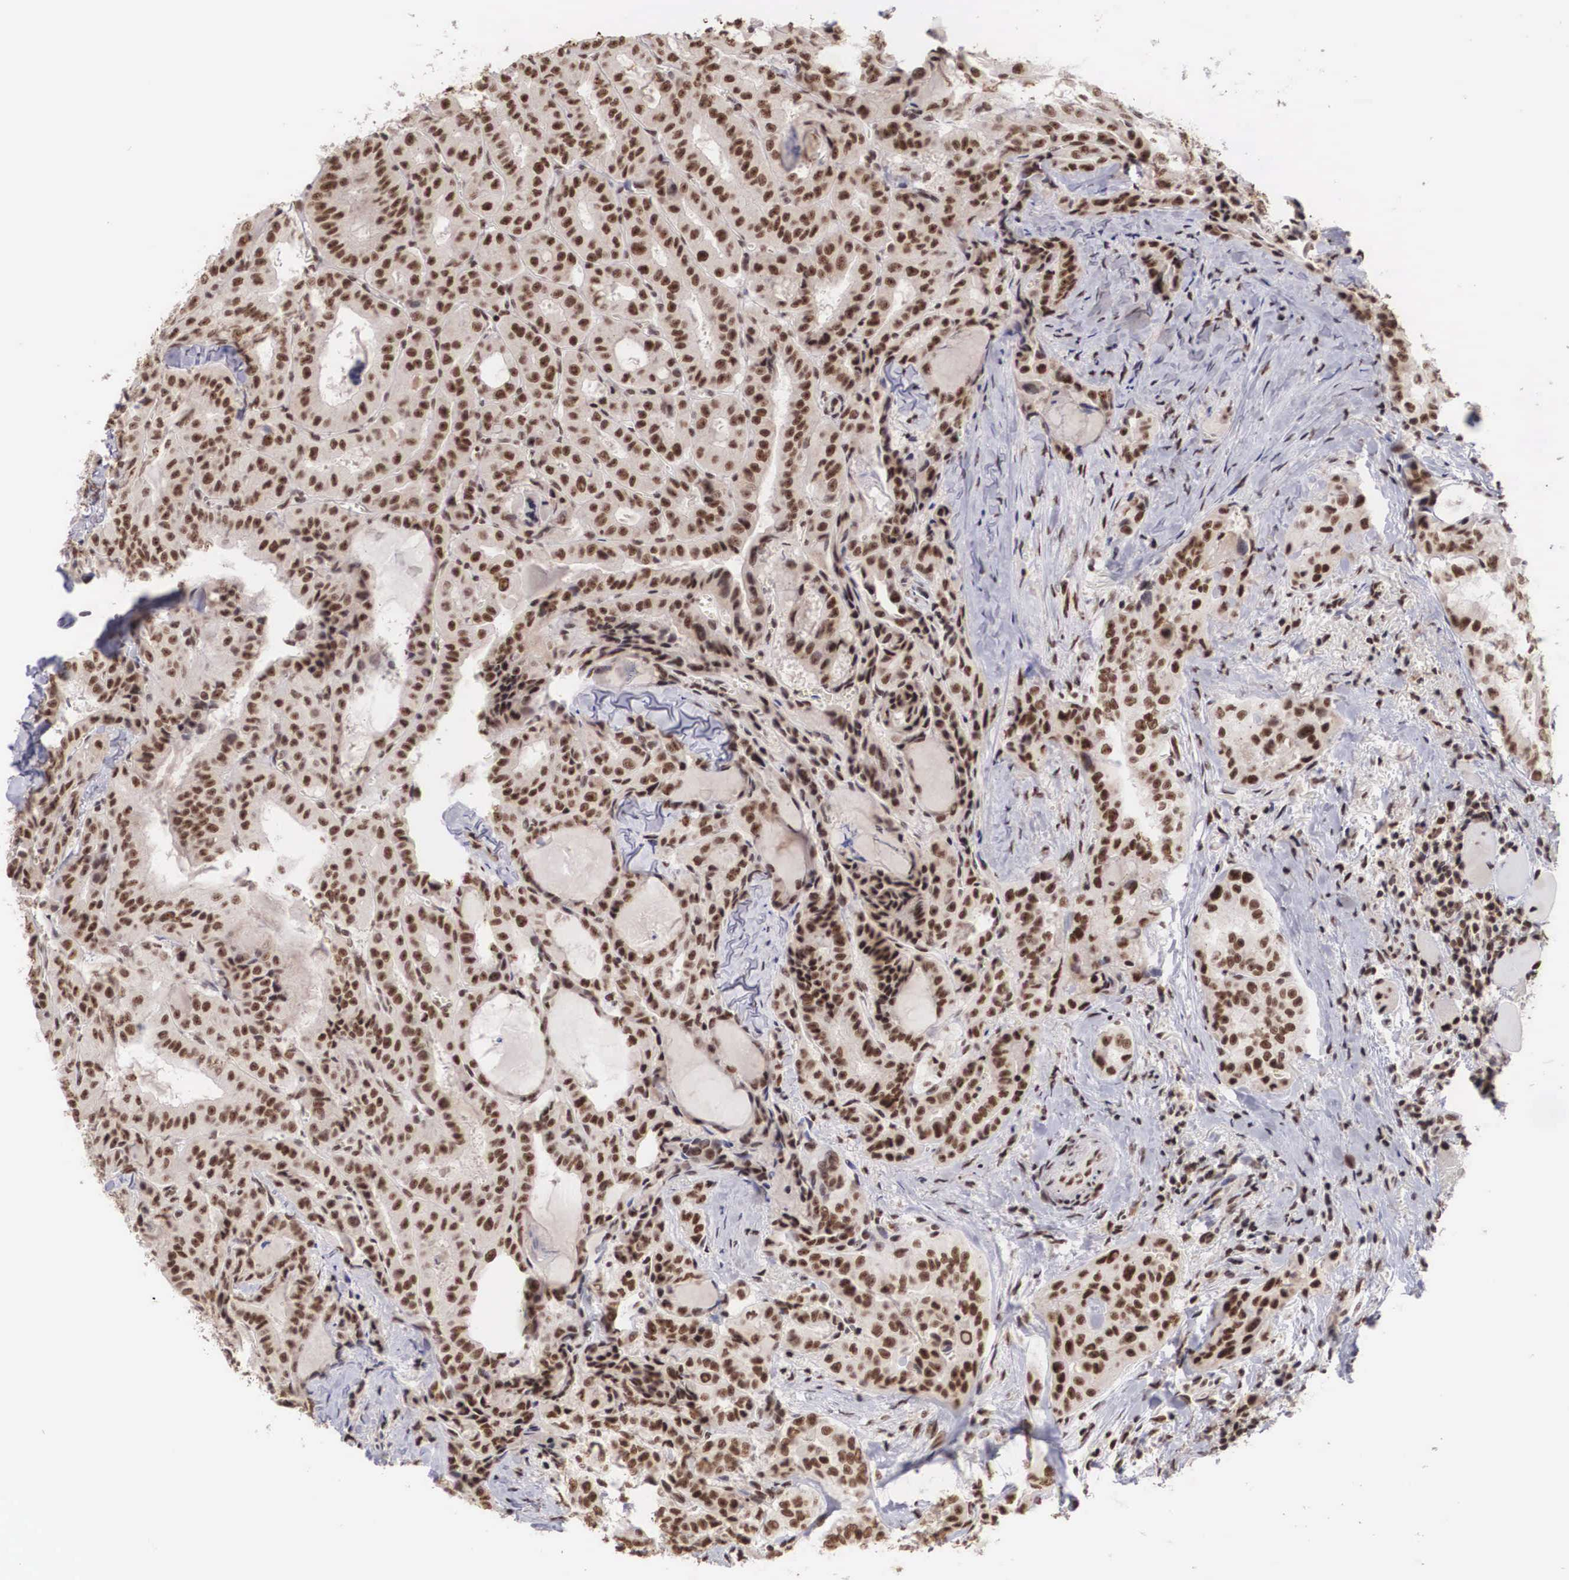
{"staining": {"intensity": "moderate", "quantity": ">75%", "location": "nuclear"}, "tissue": "thyroid cancer", "cell_type": "Tumor cells", "image_type": "cancer", "snomed": [{"axis": "morphology", "description": "Papillary adenocarcinoma, NOS"}, {"axis": "topography", "description": "Thyroid gland"}], "caption": "Protein positivity by immunohistochemistry (IHC) shows moderate nuclear expression in approximately >75% of tumor cells in papillary adenocarcinoma (thyroid).", "gene": "HTATSF1", "patient": {"sex": "female", "age": 71}}